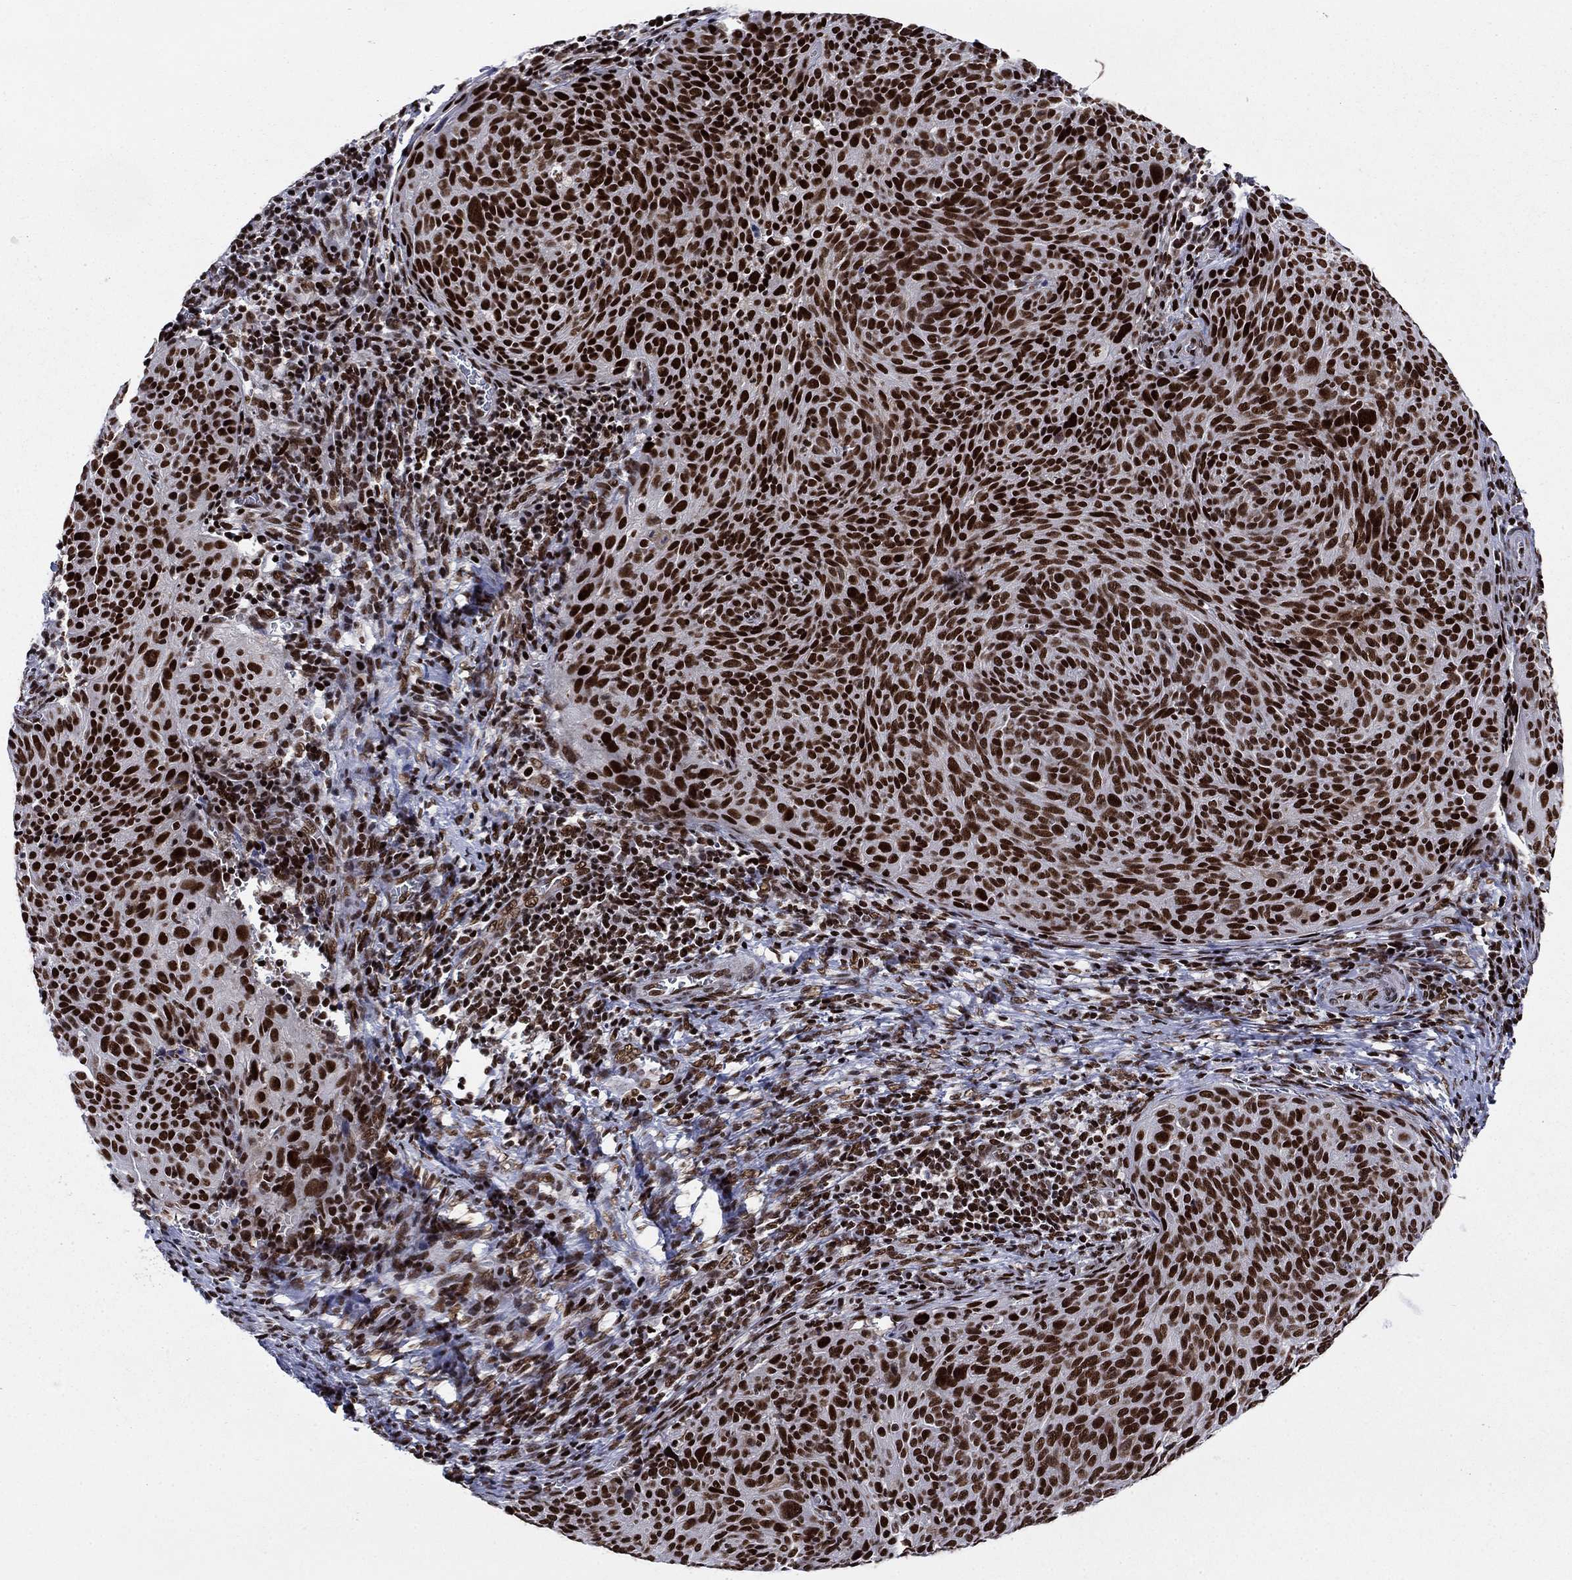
{"staining": {"intensity": "strong", "quantity": ">75%", "location": "nuclear"}, "tissue": "cervical cancer", "cell_type": "Tumor cells", "image_type": "cancer", "snomed": [{"axis": "morphology", "description": "Squamous cell carcinoma, NOS"}, {"axis": "topography", "description": "Cervix"}], "caption": "This micrograph demonstrates IHC staining of human cervical cancer (squamous cell carcinoma), with high strong nuclear staining in approximately >75% of tumor cells.", "gene": "RPRD1B", "patient": {"sex": "female", "age": 39}}